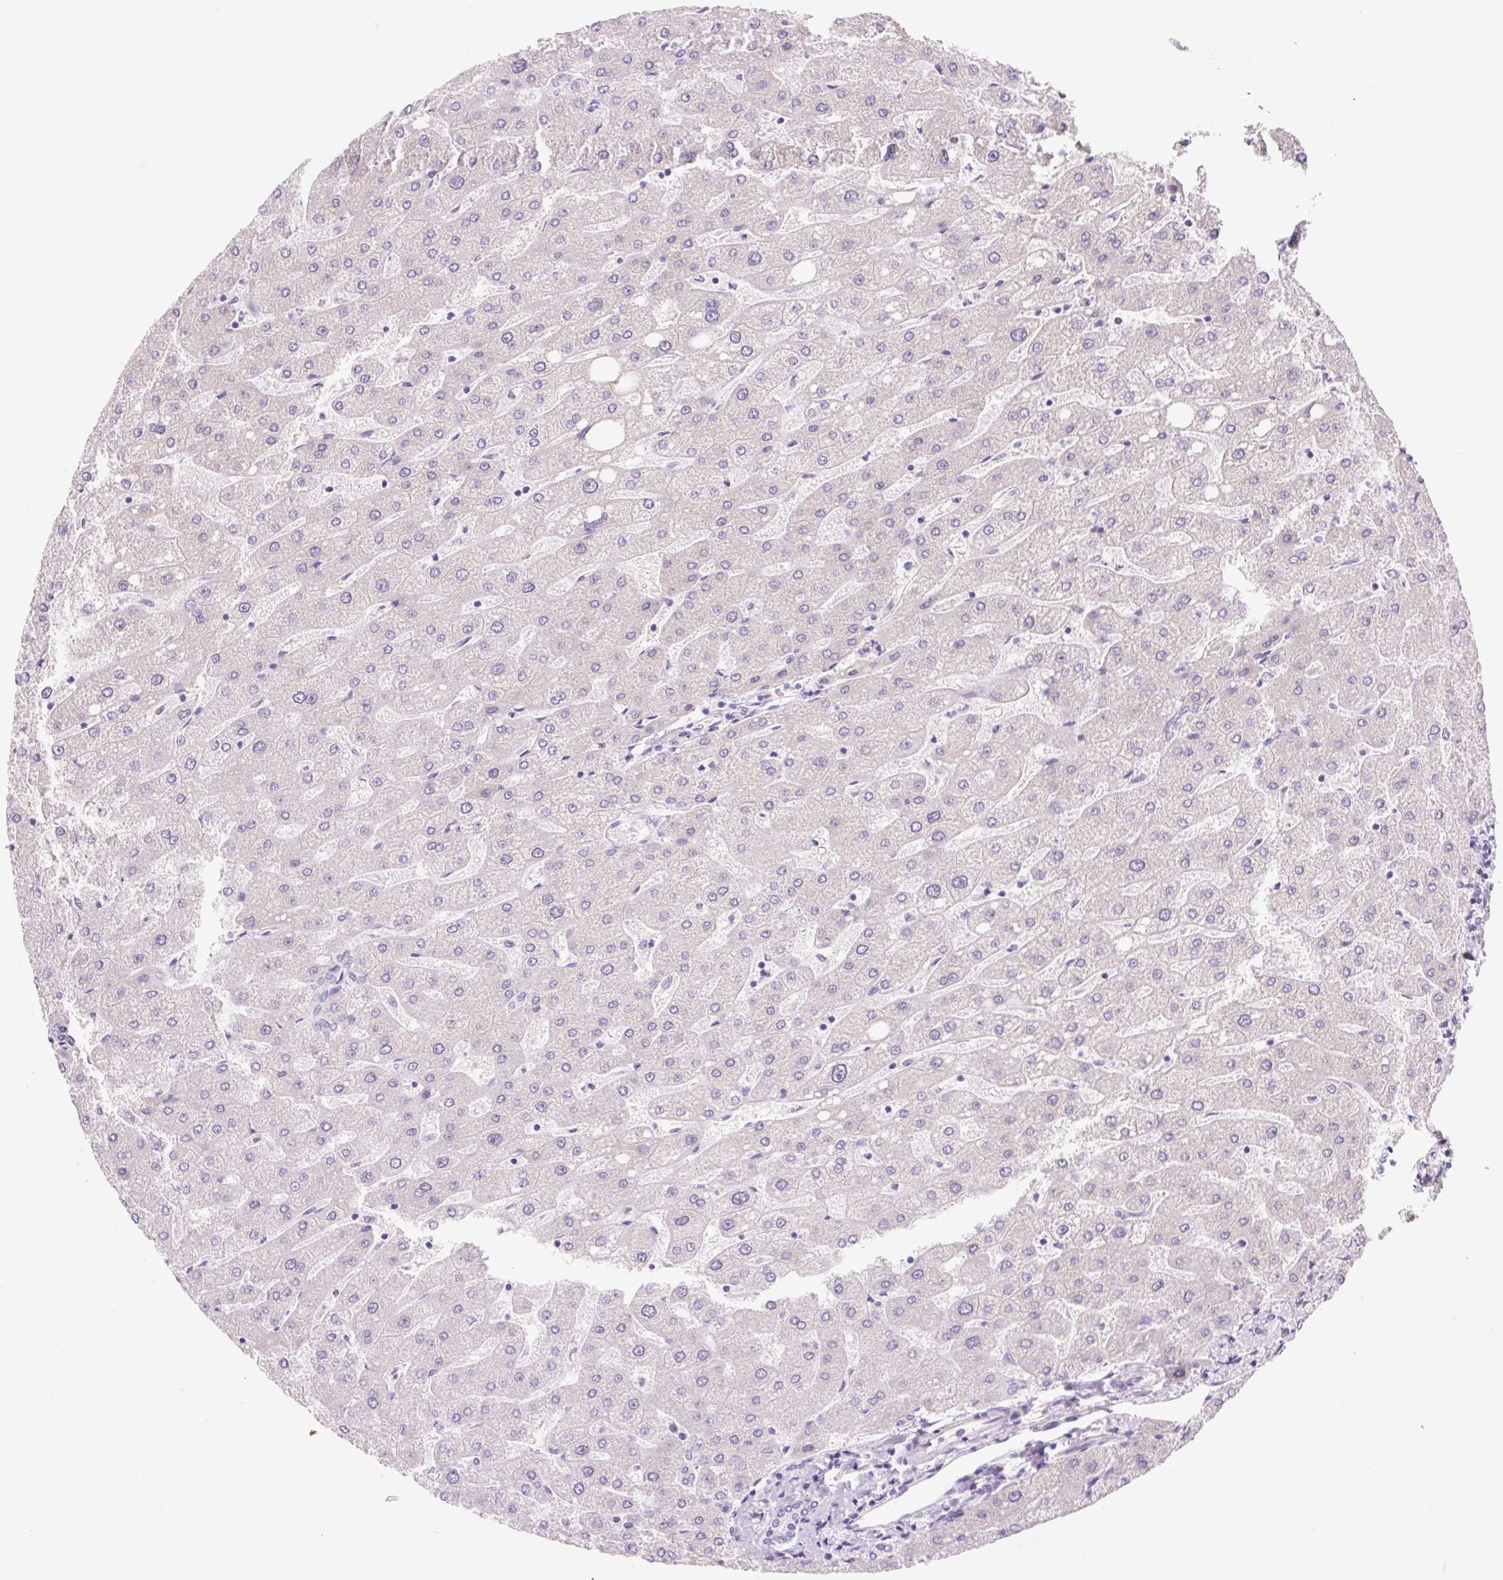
{"staining": {"intensity": "negative", "quantity": "none", "location": "none"}, "tissue": "liver", "cell_type": "Cholangiocytes", "image_type": "normal", "snomed": [{"axis": "morphology", "description": "Normal tissue, NOS"}, {"axis": "topography", "description": "Liver"}], "caption": "Immunohistochemistry image of normal liver: human liver stained with DAB (3,3'-diaminobenzidine) shows no significant protein staining in cholangiocytes. (IHC, brightfield microscopy, high magnification).", "gene": "ZNF121", "patient": {"sex": "male", "age": 67}}